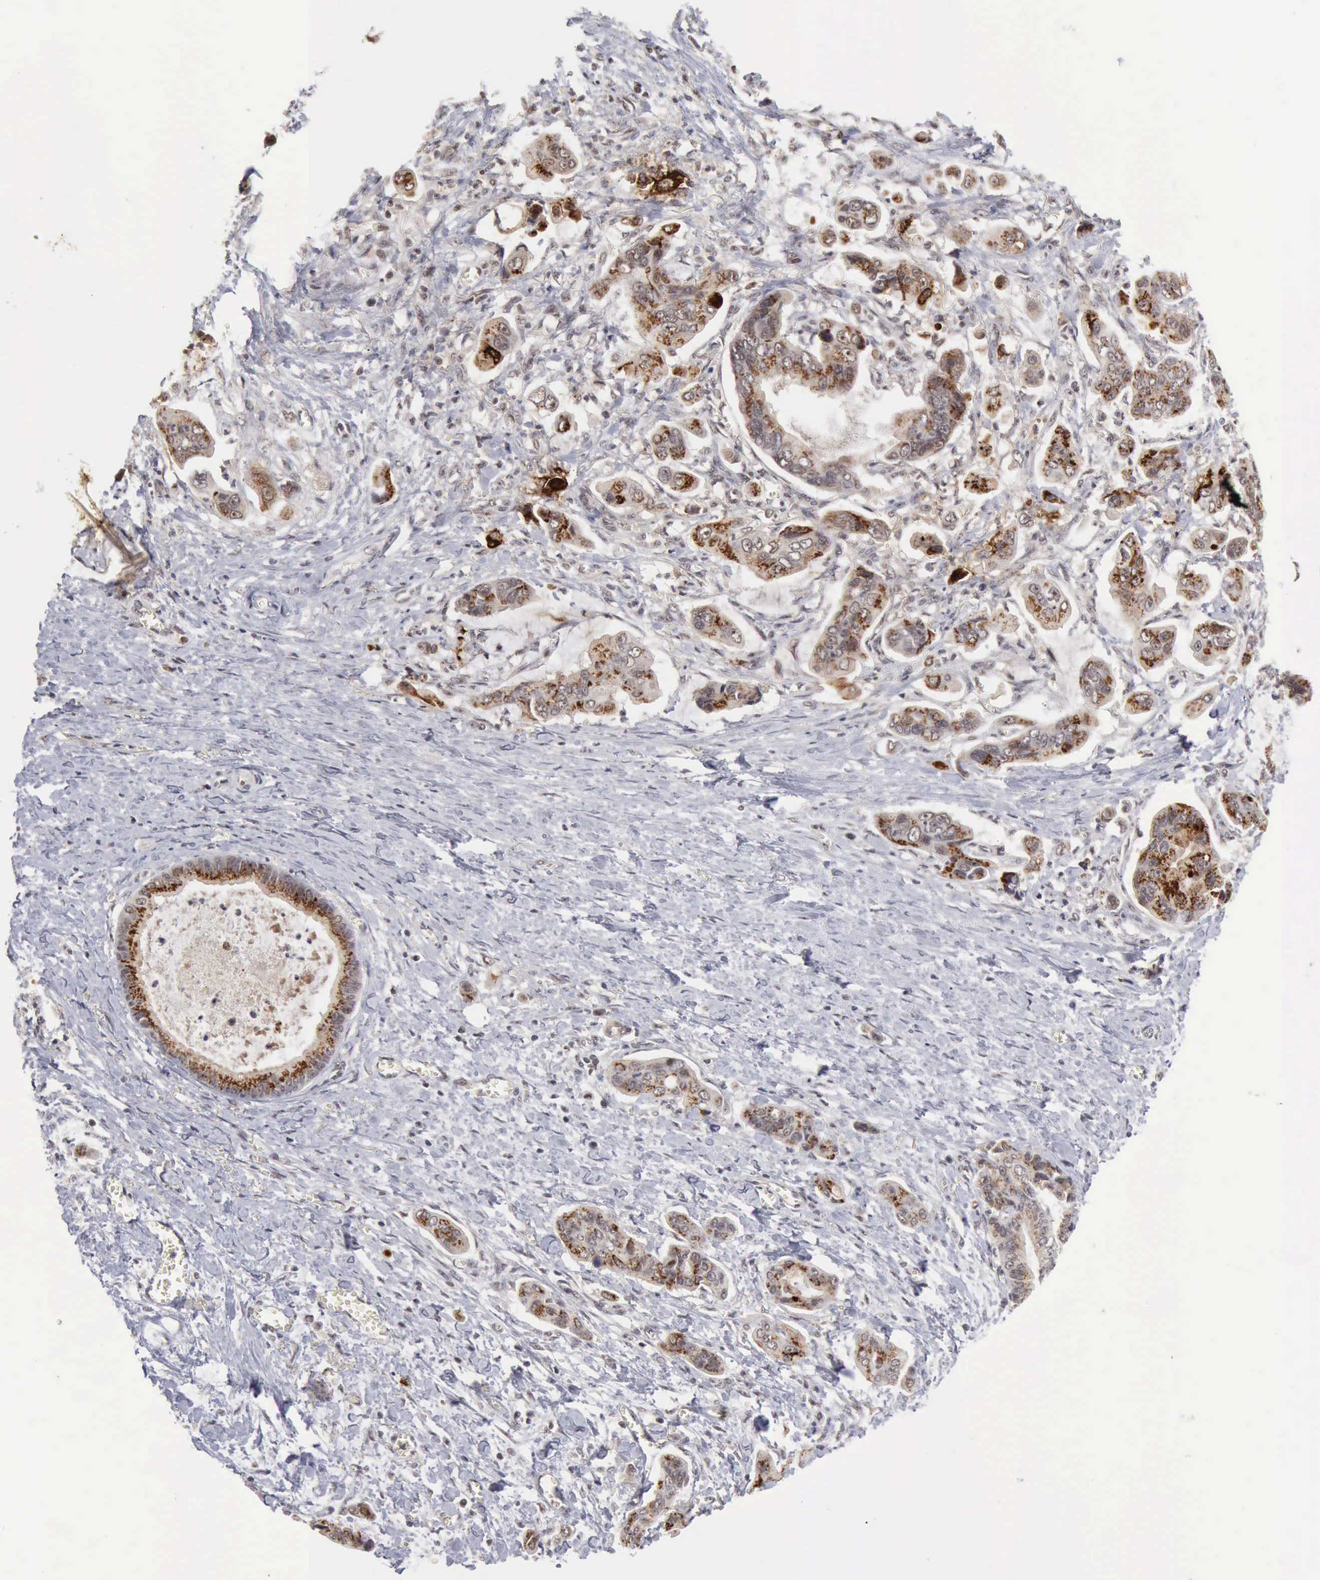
{"staining": {"intensity": "weak", "quantity": ">75%", "location": "cytoplasmic/membranous"}, "tissue": "stomach cancer", "cell_type": "Tumor cells", "image_type": "cancer", "snomed": [{"axis": "morphology", "description": "Adenocarcinoma, NOS"}, {"axis": "topography", "description": "Stomach, upper"}], "caption": "High-power microscopy captured an immunohistochemistry histopathology image of adenocarcinoma (stomach), revealing weak cytoplasmic/membranous expression in about >75% of tumor cells. (Brightfield microscopy of DAB IHC at high magnification).", "gene": "CDKN2A", "patient": {"sex": "male", "age": 80}}